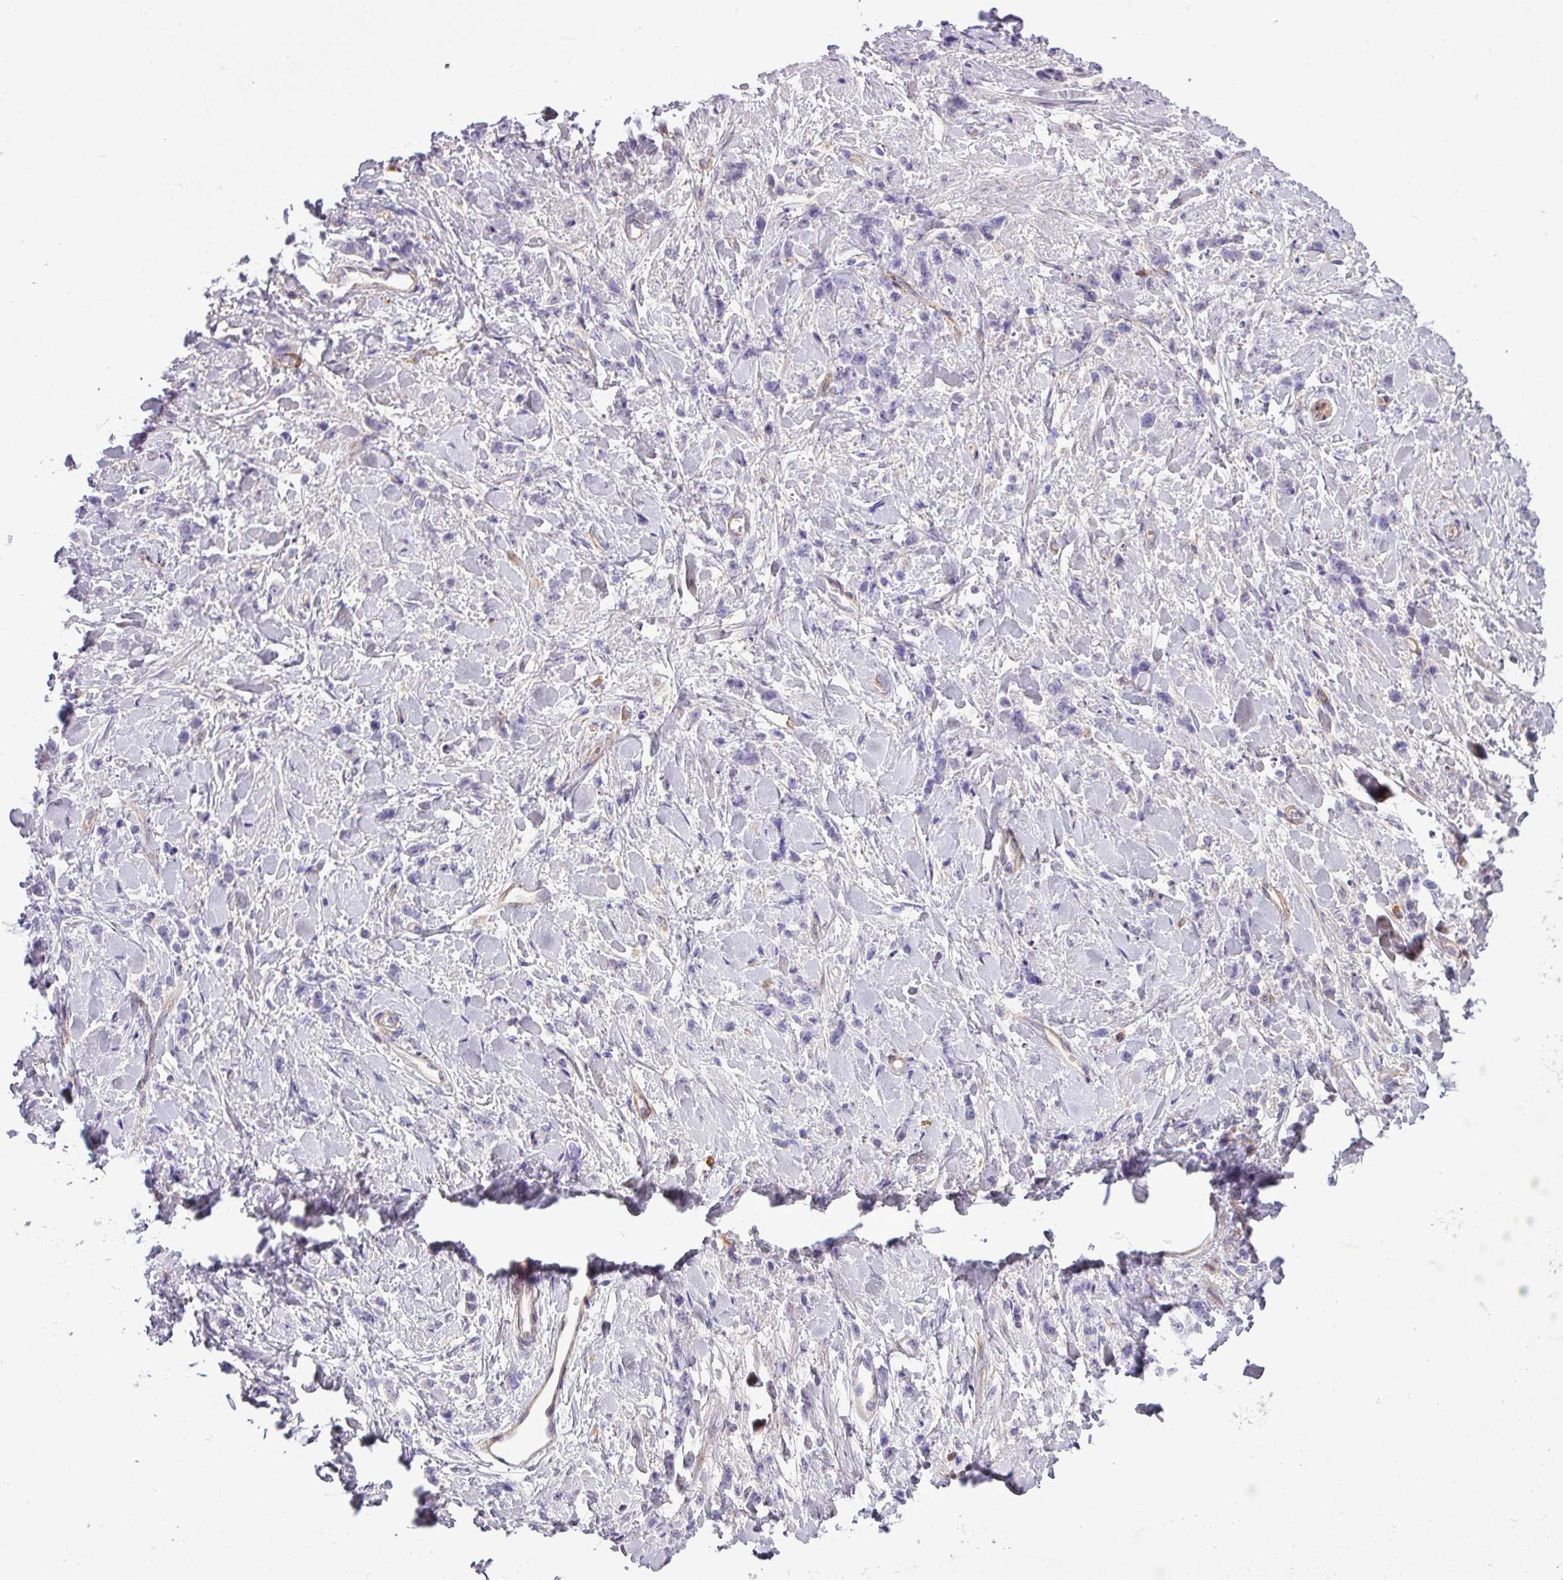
{"staining": {"intensity": "negative", "quantity": "none", "location": "none"}, "tissue": "stomach cancer", "cell_type": "Tumor cells", "image_type": "cancer", "snomed": [{"axis": "morphology", "description": "Adenocarcinoma, NOS"}, {"axis": "topography", "description": "Stomach"}], "caption": "Adenocarcinoma (stomach) stained for a protein using immunohistochemistry displays no staining tumor cells.", "gene": "KIRREL3", "patient": {"sex": "female", "age": 60}}